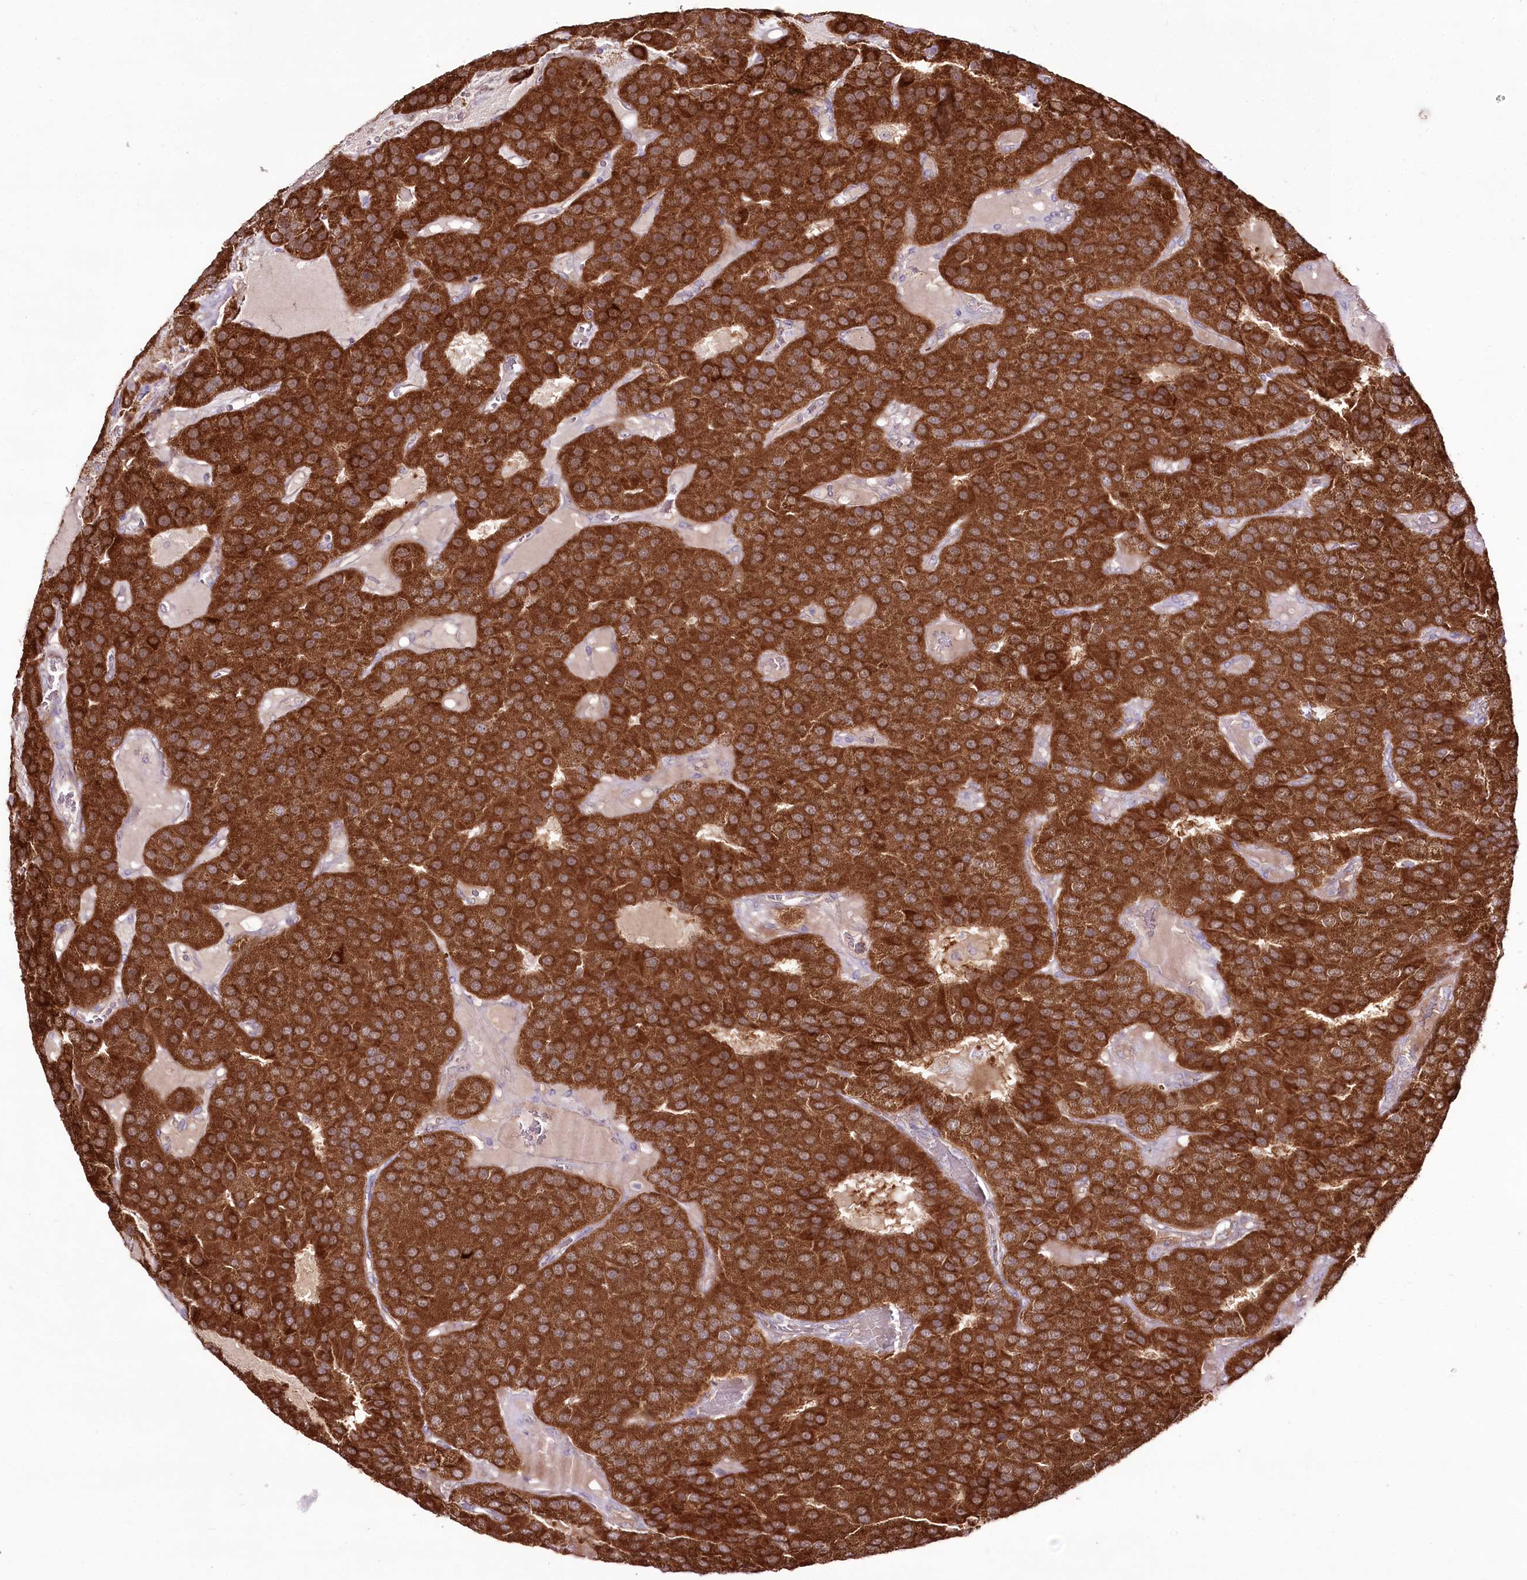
{"staining": {"intensity": "strong", "quantity": ">75%", "location": "cytoplasmic/membranous"}, "tissue": "parathyroid gland", "cell_type": "Glandular cells", "image_type": "normal", "snomed": [{"axis": "morphology", "description": "Normal tissue, NOS"}, {"axis": "morphology", "description": "Adenoma, NOS"}, {"axis": "topography", "description": "Parathyroid gland"}], "caption": "Normal parathyroid gland demonstrates strong cytoplasmic/membranous expression in about >75% of glandular cells (DAB (3,3'-diaminobenzidine) IHC with brightfield microscopy, high magnification)..", "gene": "REXO2", "patient": {"sex": "female", "age": 86}}